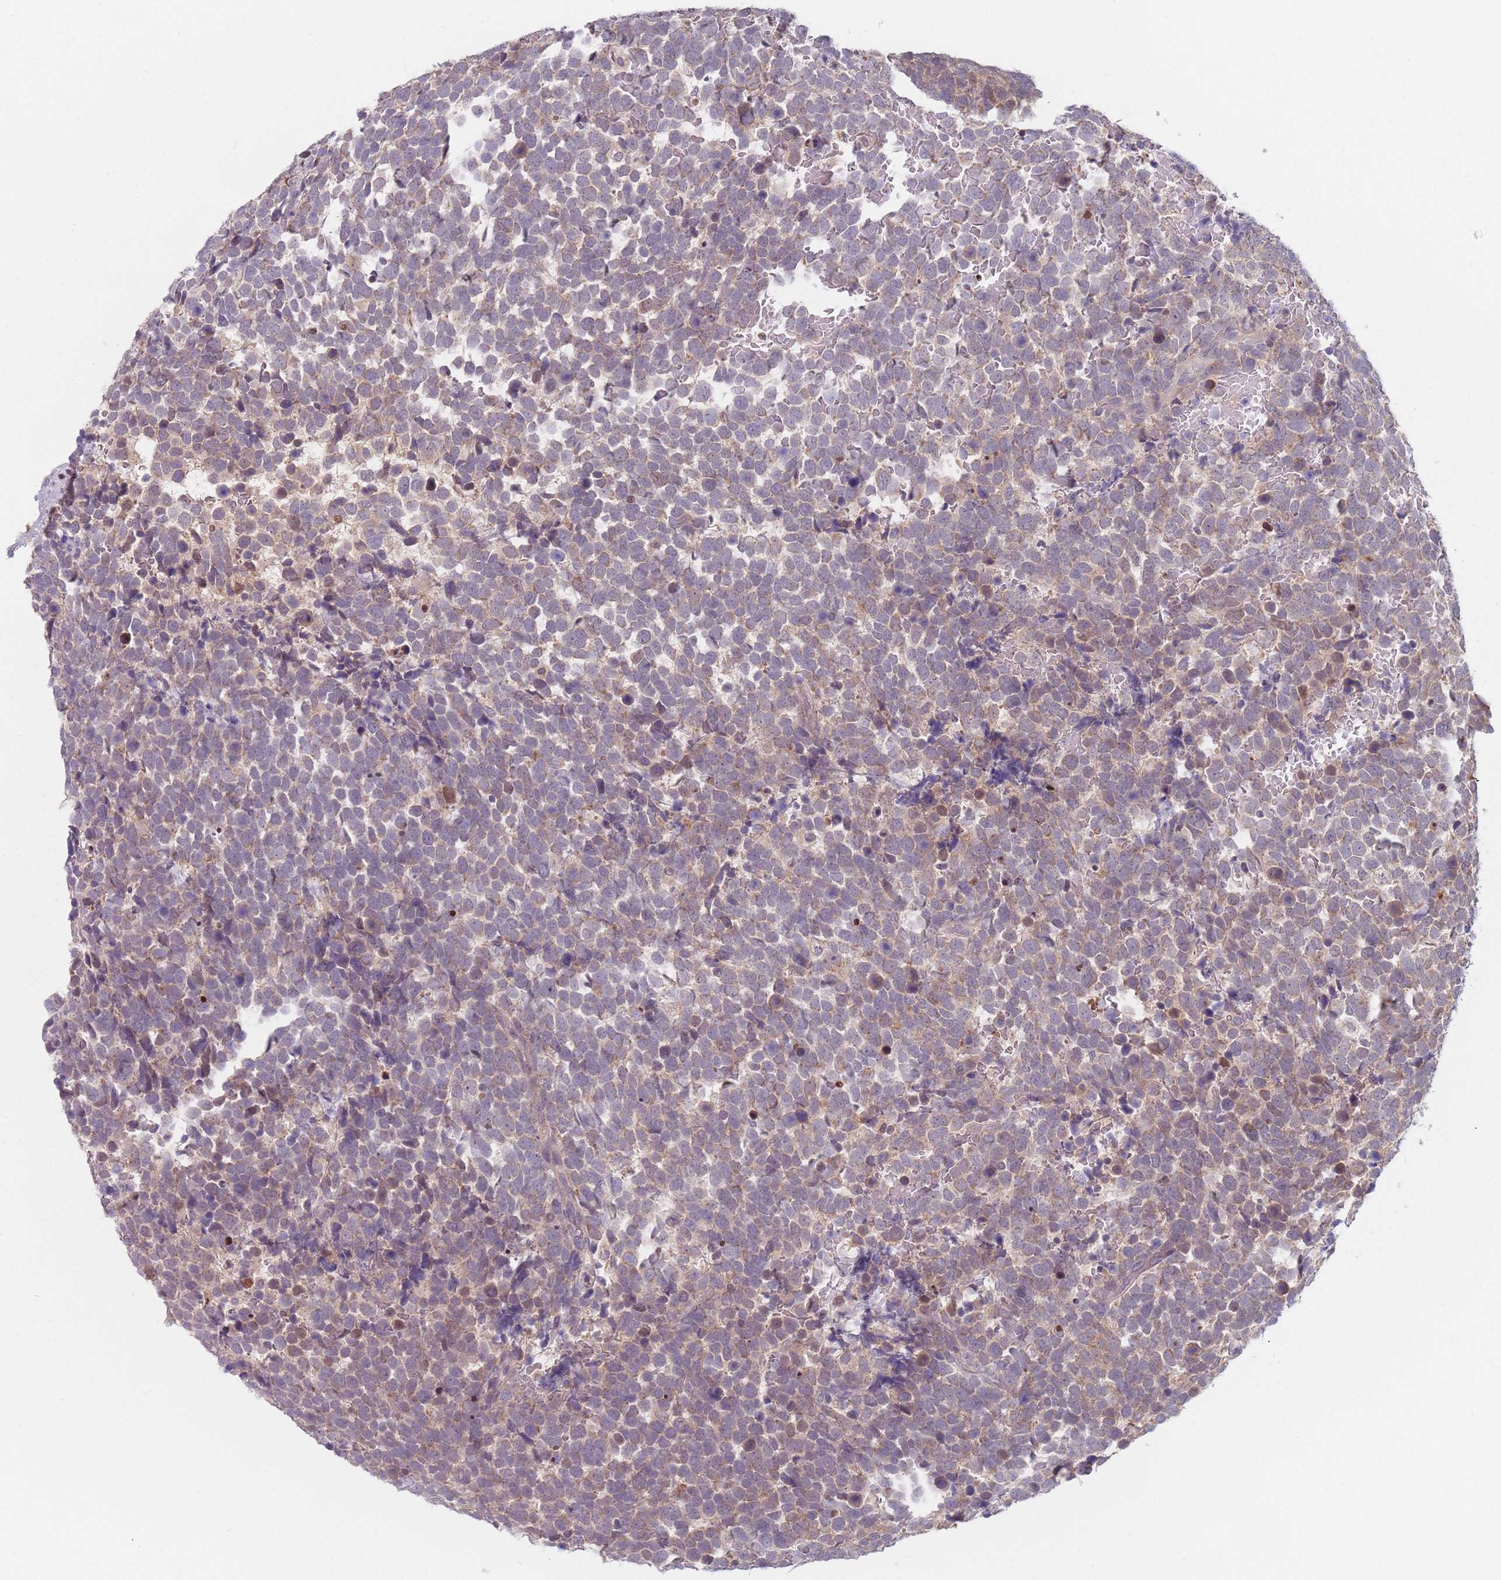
{"staining": {"intensity": "weak", "quantity": "25%-75%", "location": "cytoplasmic/membranous"}, "tissue": "urothelial cancer", "cell_type": "Tumor cells", "image_type": "cancer", "snomed": [{"axis": "morphology", "description": "Urothelial carcinoma, High grade"}, {"axis": "topography", "description": "Urinary bladder"}], "caption": "Brown immunohistochemical staining in human urothelial carcinoma (high-grade) shows weak cytoplasmic/membranous staining in about 25%-75% of tumor cells.", "gene": "NAXE", "patient": {"sex": "female", "age": 82}}